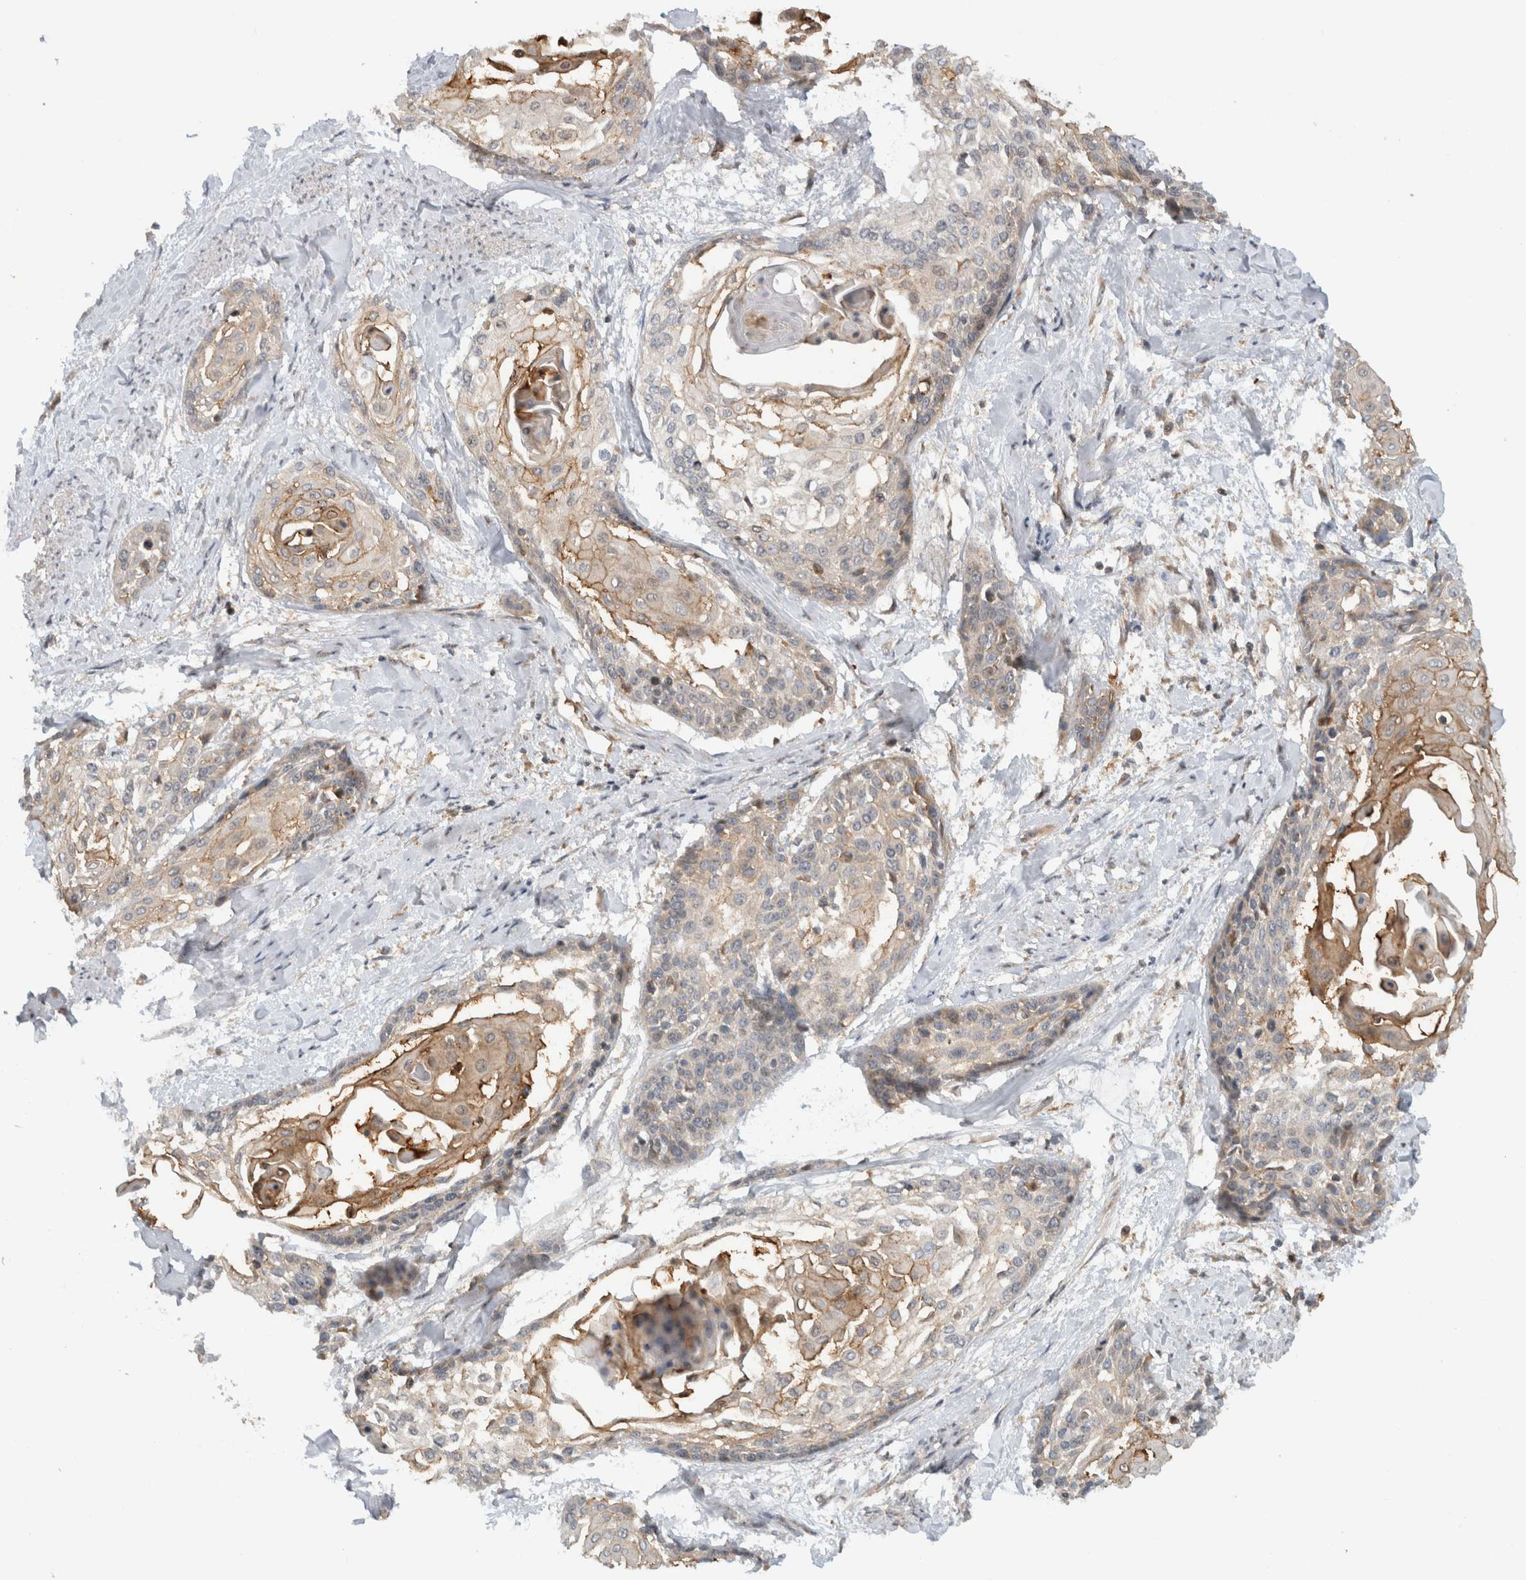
{"staining": {"intensity": "weak", "quantity": "<25%", "location": "cytoplasmic/membranous"}, "tissue": "cervical cancer", "cell_type": "Tumor cells", "image_type": "cancer", "snomed": [{"axis": "morphology", "description": "Squamous cell carcinoma, NOS"}, {"axis": "topography", "description": "Cervix"}], "caption": "A micrograph of squamous cell carcinoma (cervical) stained for a protein reveals no brown staining in tumor cells.", "gene": "WASF2", "patient": {"sex": "female", "age": 57}}